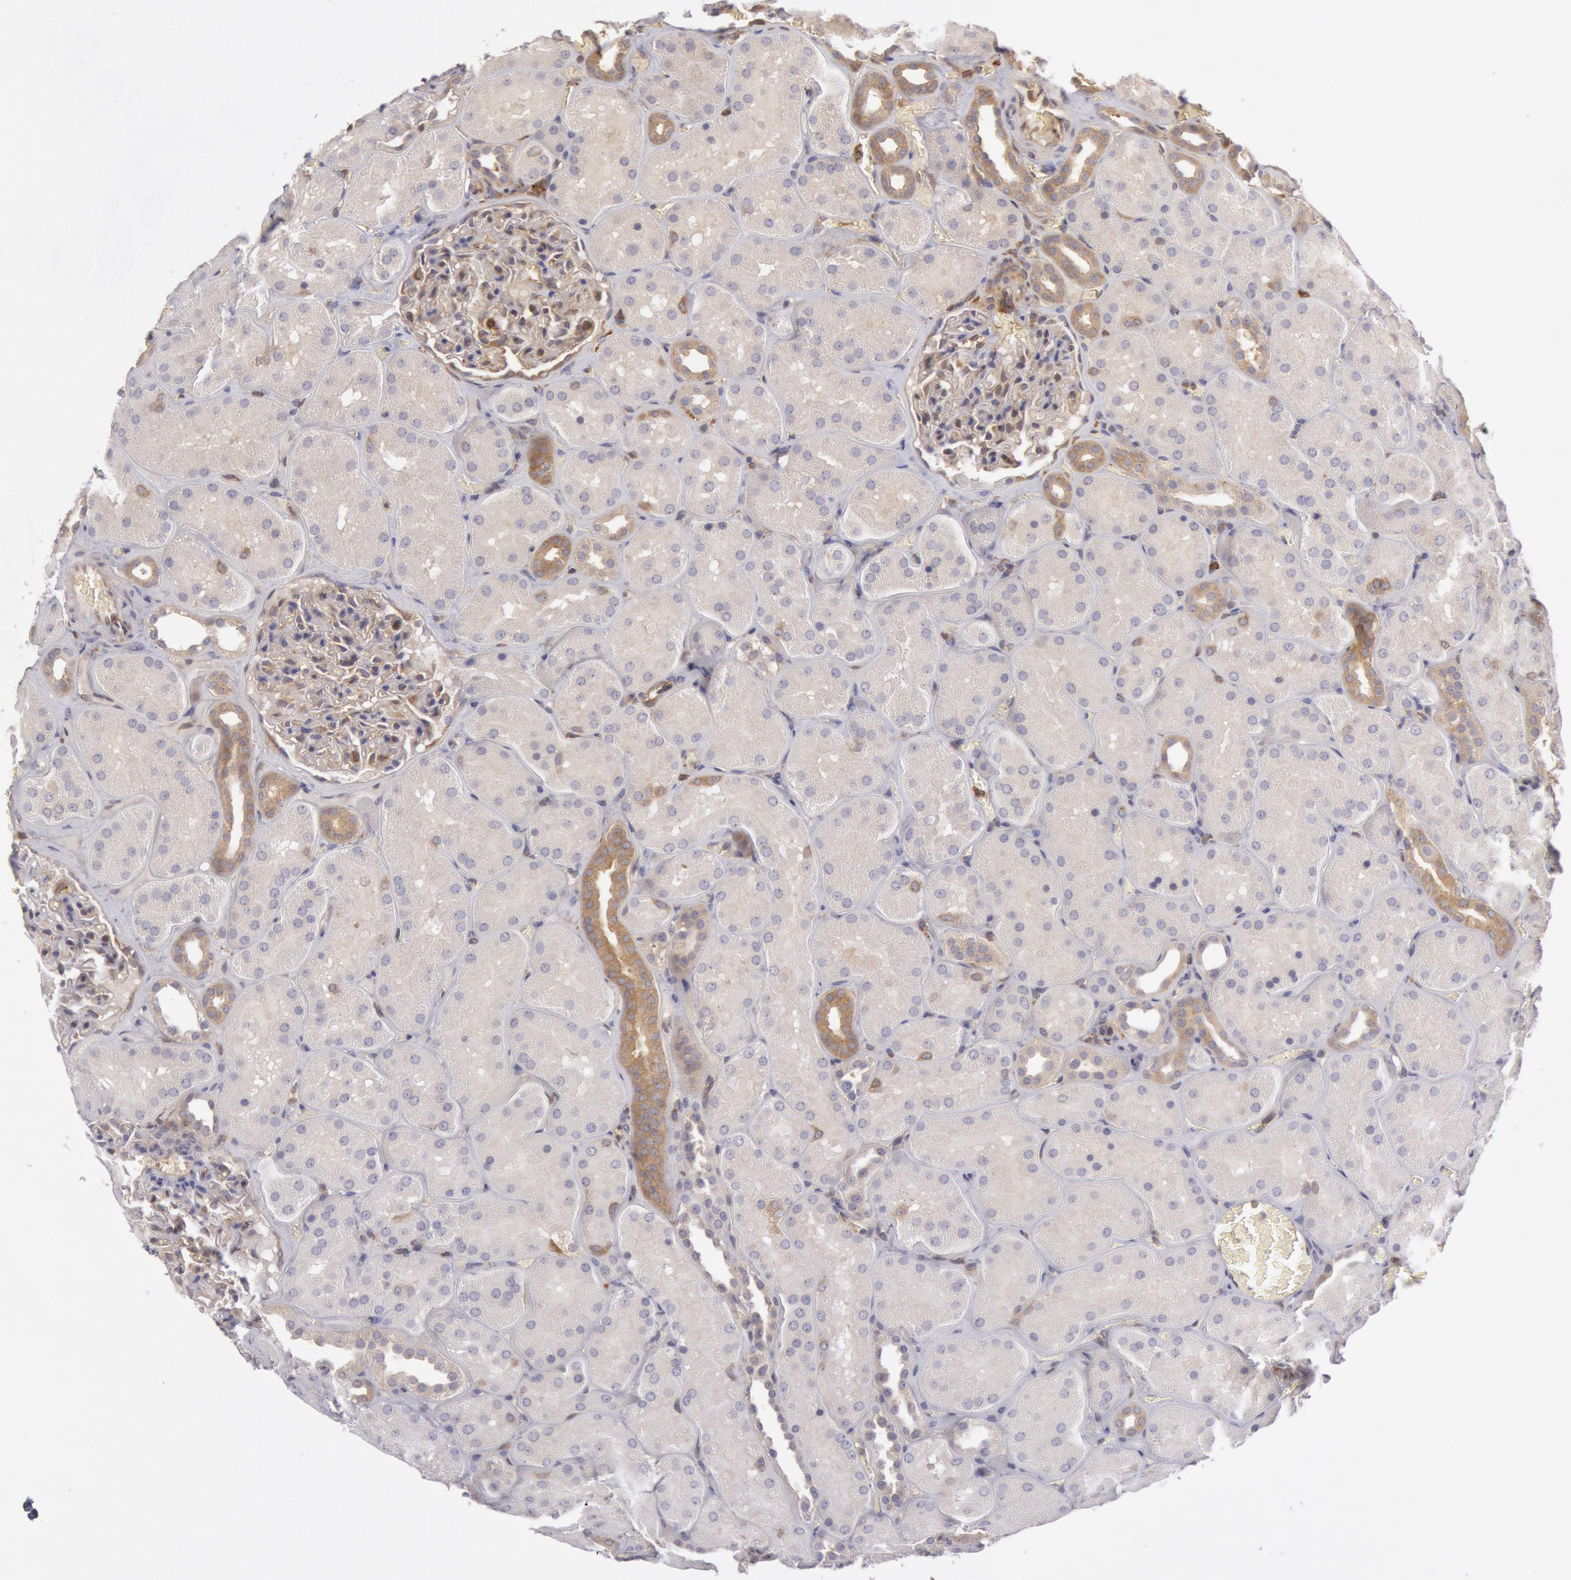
{"staining": {"intensity": "moderate", "quantity": "<25%", "location": "cytoplasmic/membranous"}, "tissue": "kidney", "cell_type": "Cells in glomeruli", "image_type": "normal", "snomed": [{"axis": "morphology", "description": "Normal tissue, NOS"}, {"axis": "topography", "description": "Kidney"}], "caption": "High-magnification brightfield microscopy of benign kidney stained with DAB (brown) and counterstained with hematoxylin (blue). cells in glomeruli exhibit moderate cytoplasmic/membranous expression is identified in about<25% of cells.", "gene": "IKBKB", "patient": {"sex": "male", "age": 28}}